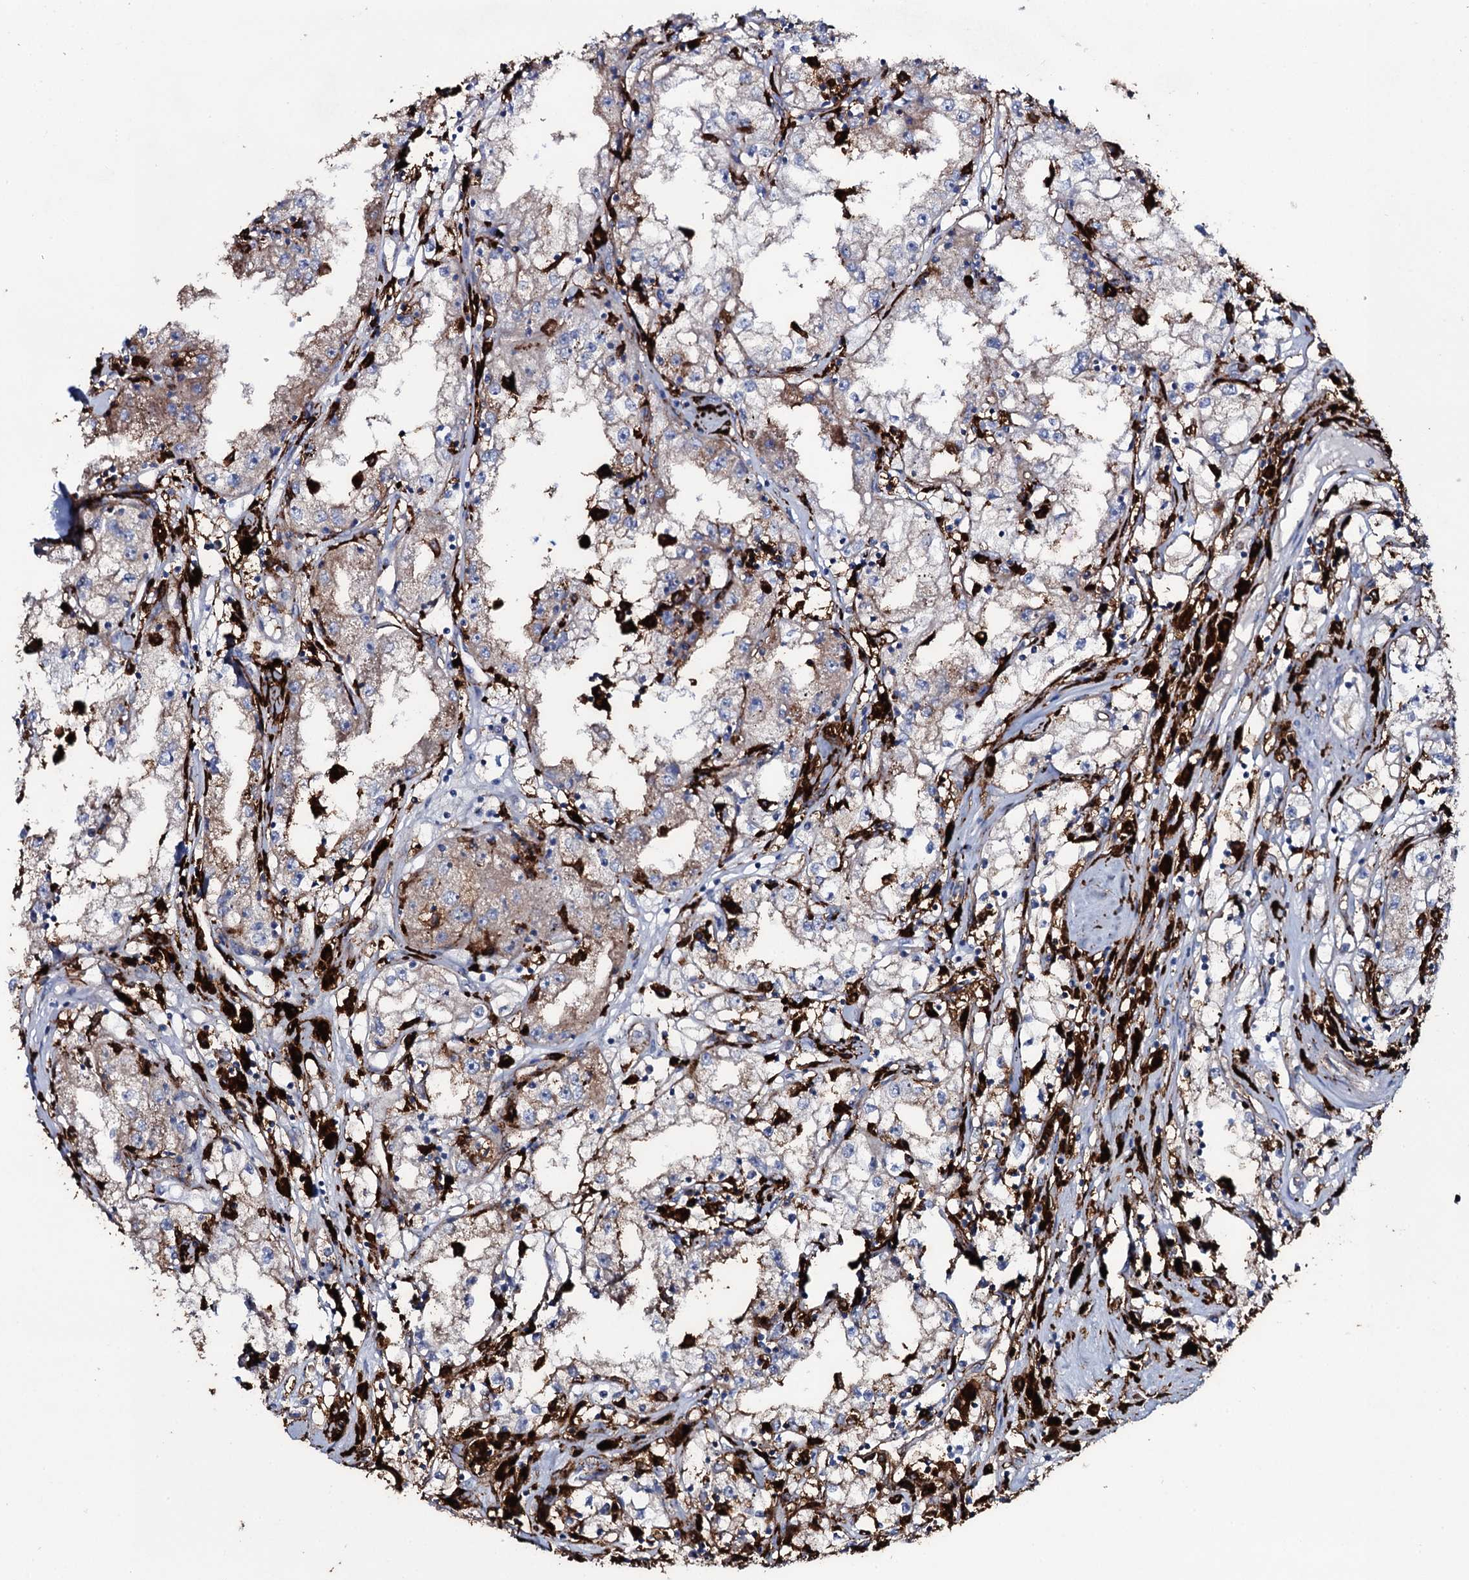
{"staining": {"intensity": "weak", "quantity": ">75%", "location": "cytoplasmic/membranous"}, "tissue": "renal cancer", "cell_type": "Tumor cells", "image_type": "cancer", "snomed": [{"axis": "morphology", "description": "Adenocarcinoma, NOS"}, {"axis": "topography", "description": "Kidney"}], "caption": "Weak cytoplasmic/membranous positivity is appreciated in approximately >75% of tumor cells in adenocarcinoma (renal).", "gene": "OSBPL2", "patient": {"sex": "male", "age": 56}}